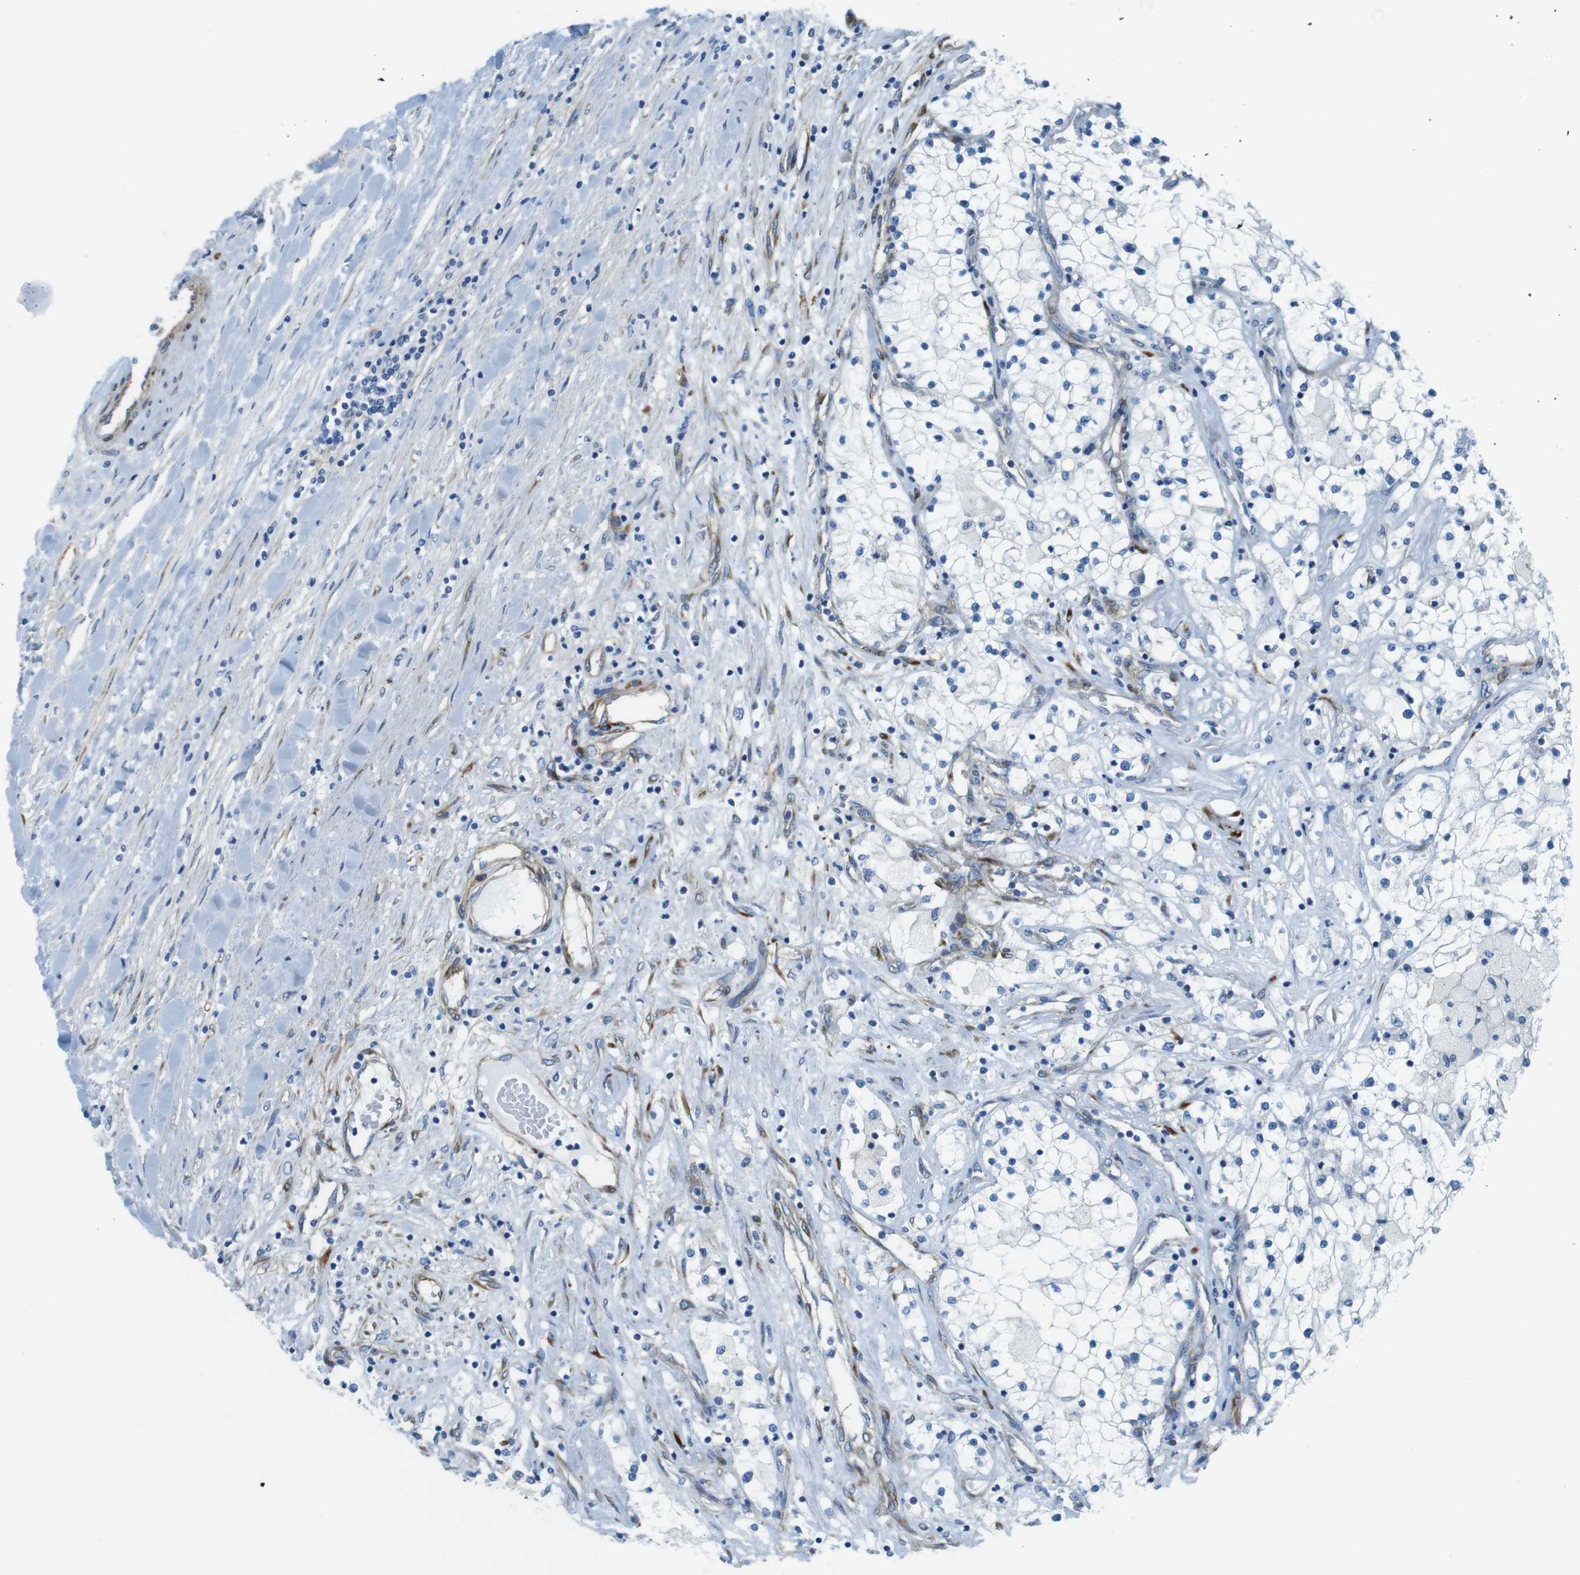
{"staining": {"intensity": "negative", "quantity": "none", "location": "none"}, "tissue": "renal cancer", "cell_type": "Tumor cells", "image_type": "cancer", "snomed": [{"axis": "morphology", "description": "Adenocarcinoma, NOS"}, {"axis": "topography", "description": "Kidney"}], "caption": "Renal cancer was stained to show a protein in brown. There is no significant expression in tumor cells.", "gene": "EMP2", "patient": {"sex": "male", "age": 68}}